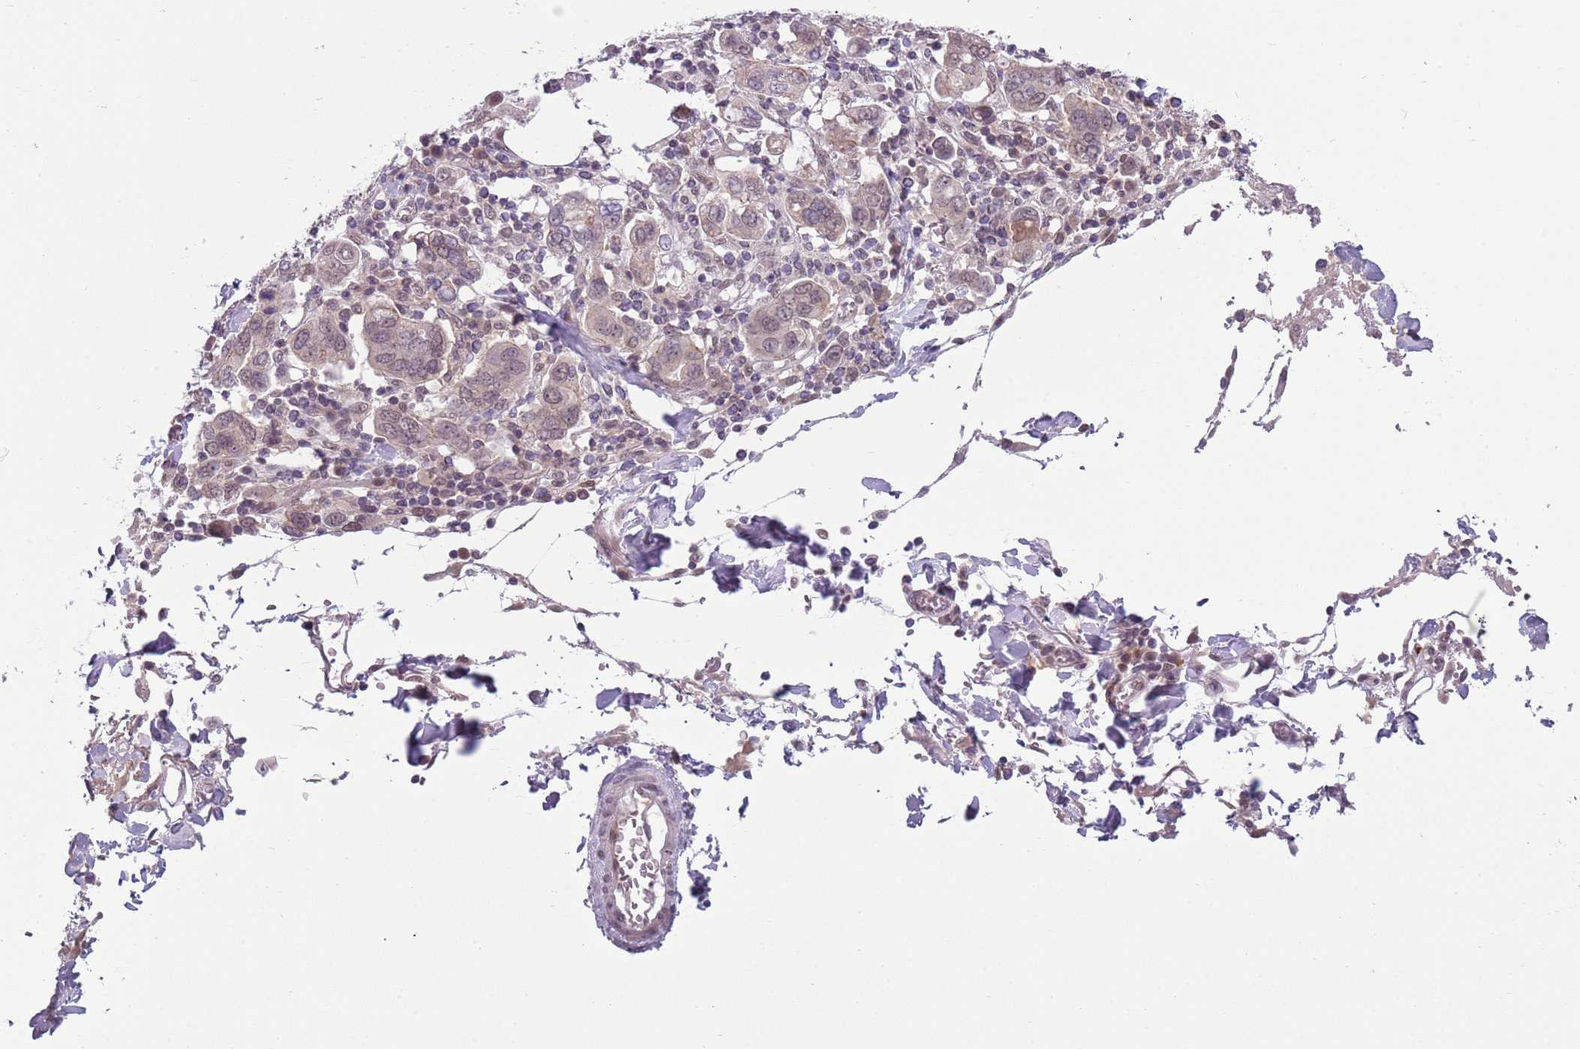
{"staining": {"intensity": "weak", "quantity": "<25%", "location": "nuclear"}, "tissue": "stomach cancer", "cell_type": "Tumor cells", "image_type": "cancer", "snomed": [{"axis": "morphology", "description": "Adenocarcinoma, NOS"}, {"axis": "topography", "description": "Stomach, upper"}, {"axis": "topography", "description": "Stomach"}], "caption": "DAB immunohistochemical staining of human stomach adenocarcinoma exhibits no significant staining in tumor cells.", "gene": "TM2D1", "patient": {"sex": "male", "age": 62}}